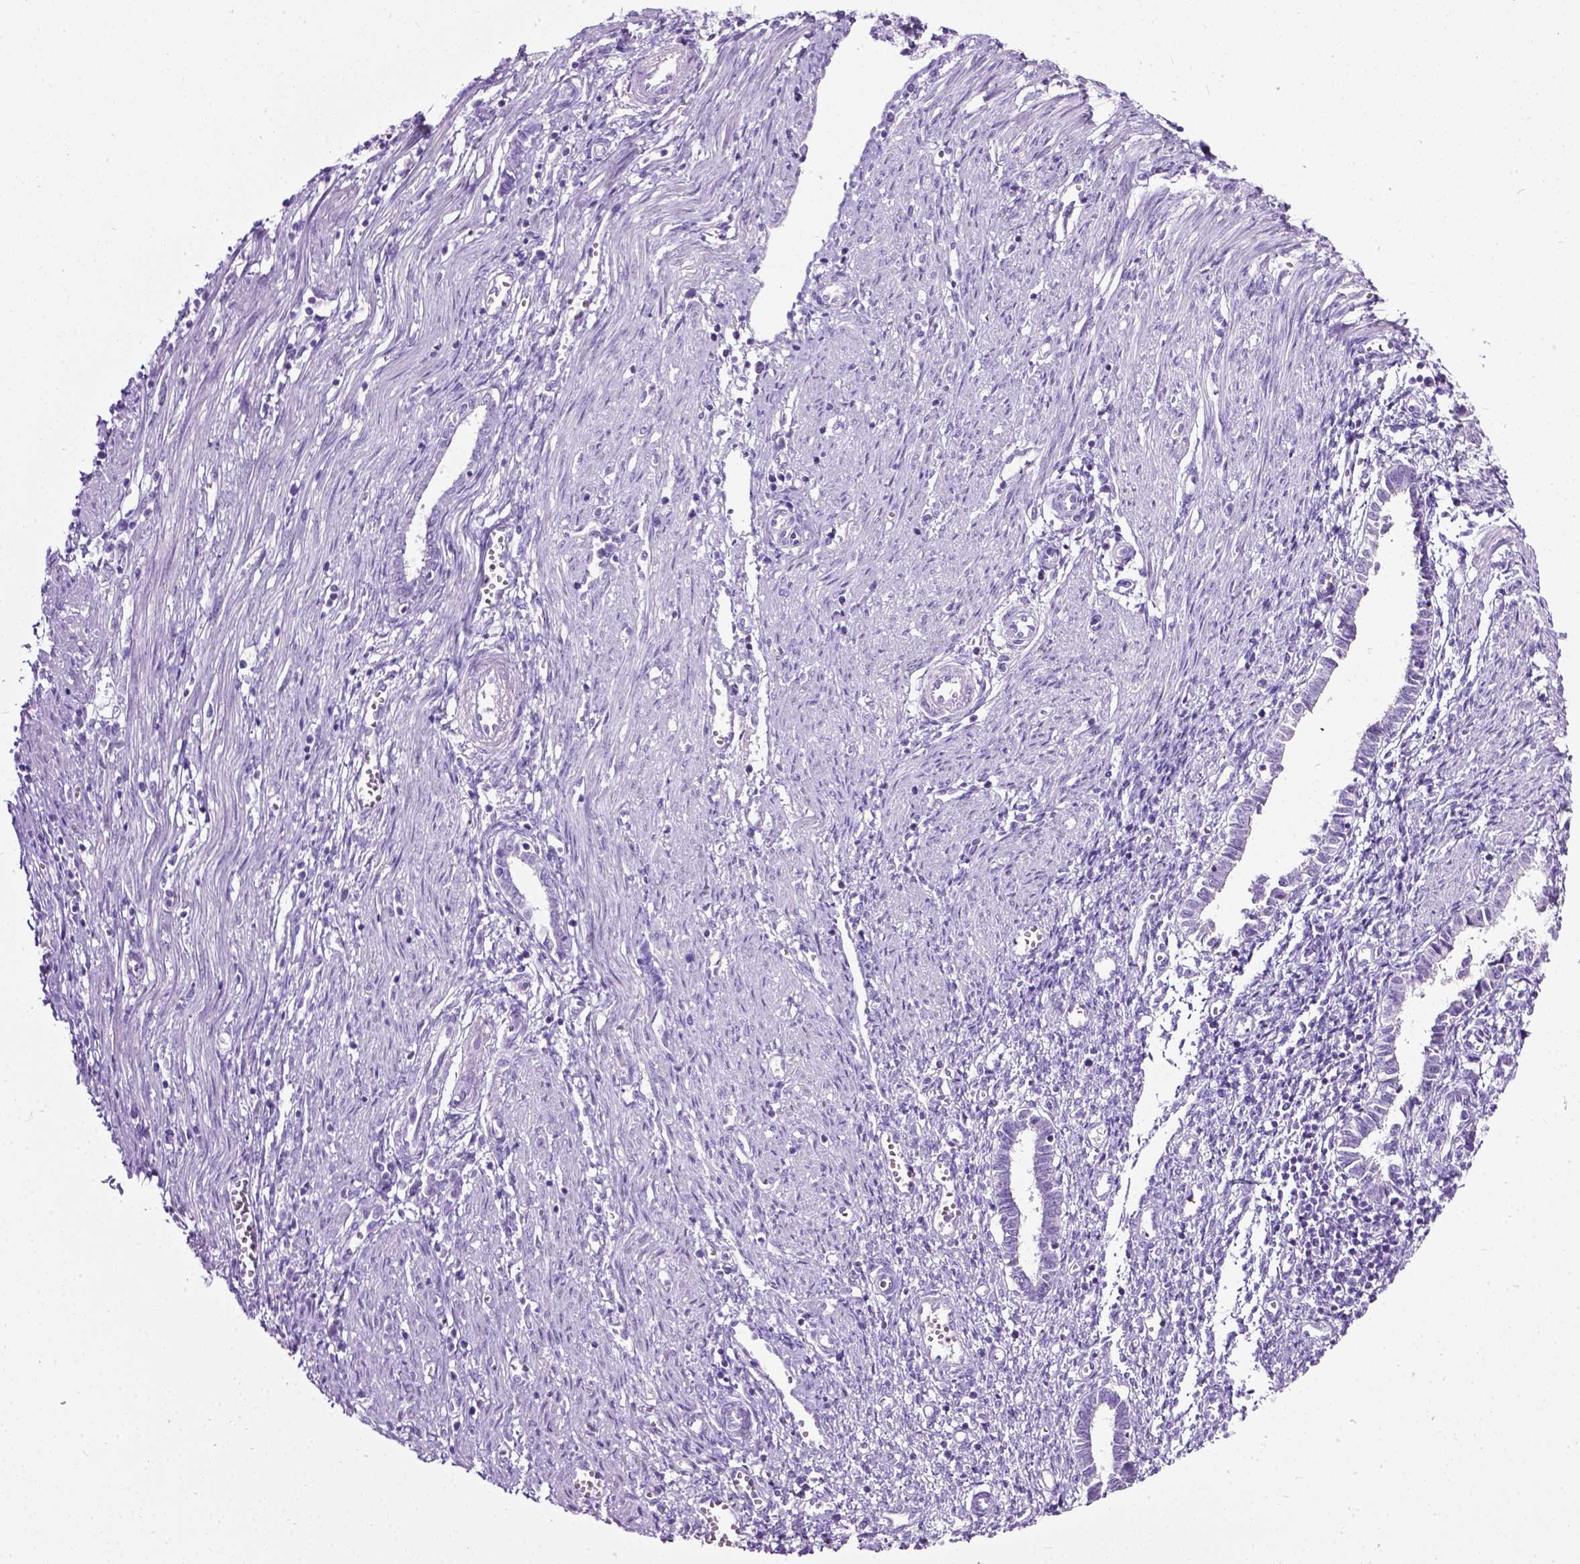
{"staining": {"intensity": "negative", "quantity": "none", "location": "none"}, "tissue": "endometrial cancer", "cell_type": "Tumor cells", "image_type": "cancer", "snomed": [{"axis": "morphology", "description": "Adenocarcinoma, NOS"}, {"axis": "topography", "description": "Endometrium"}], "caption": "This histopathology image is of endometrial adenocarcinoma stained with immunohistochemistry to label a protein in brown with the nuclei are counter-stained blue. There is no positivity in tumor cells.", "gene": "LELP1", "patient": {"sex": "female", "age": 43}}